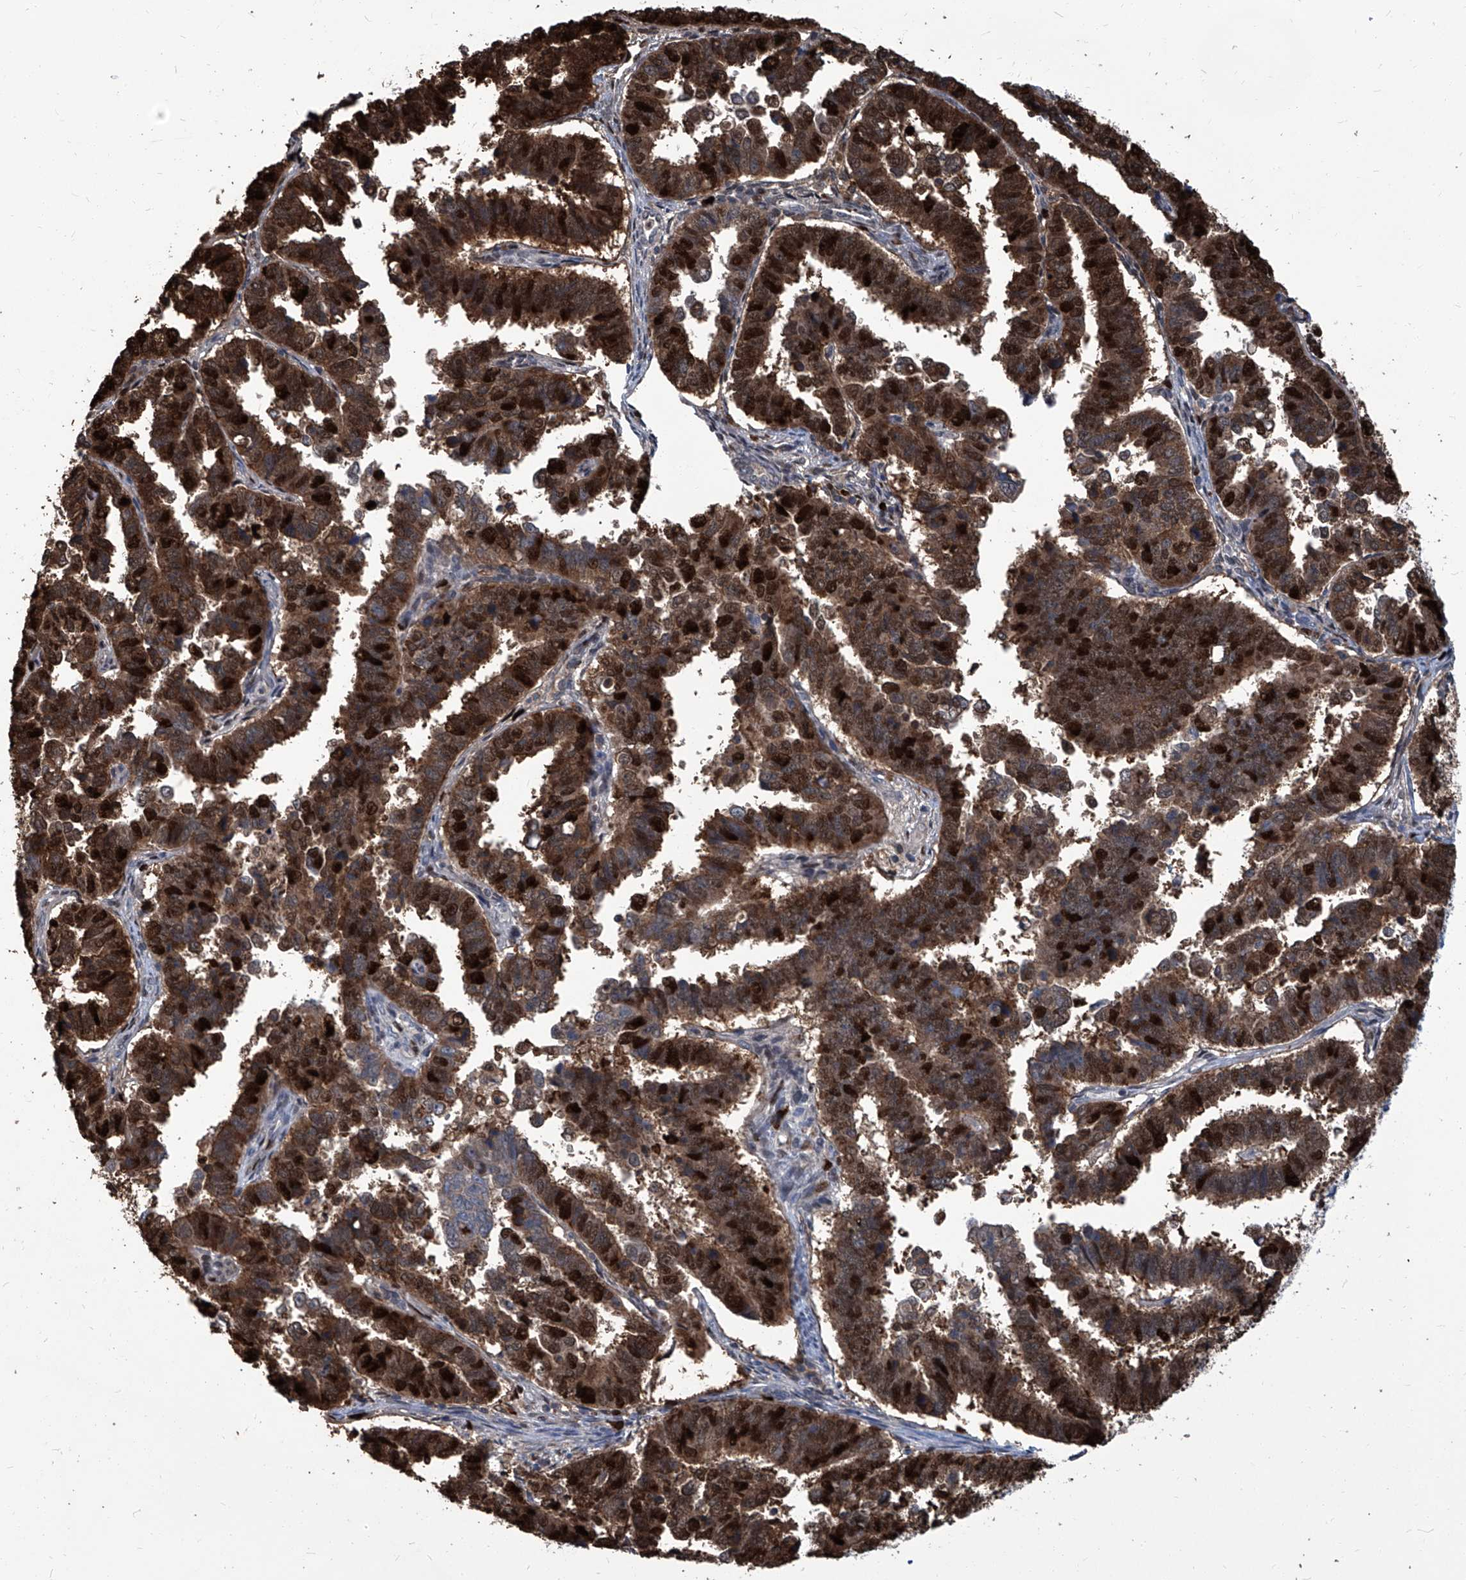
{"staining": {"intensity": "strong", "quantity": ">75%", "location": "cytoplasmic/membranous,nuclear"}, "tissue": "endometrial cancer", "cell_type": "Tumor cells", "image_type": "cancer", "snomed": [{"axis": "morphology", "description": "Adenocarcinoma, NOS"}, {"axis": "topography", "description": "Endometrium"}], "caption": "Endometrial cancer stained for a protein displays strong cytoplasmic/membranous and nuclear positivity in tumor cells. The protein of interest is shown in brown color, while the nuclei are stained blue.", "gene": "PCNA", "patient": {"sex": "female", "age": 75}}